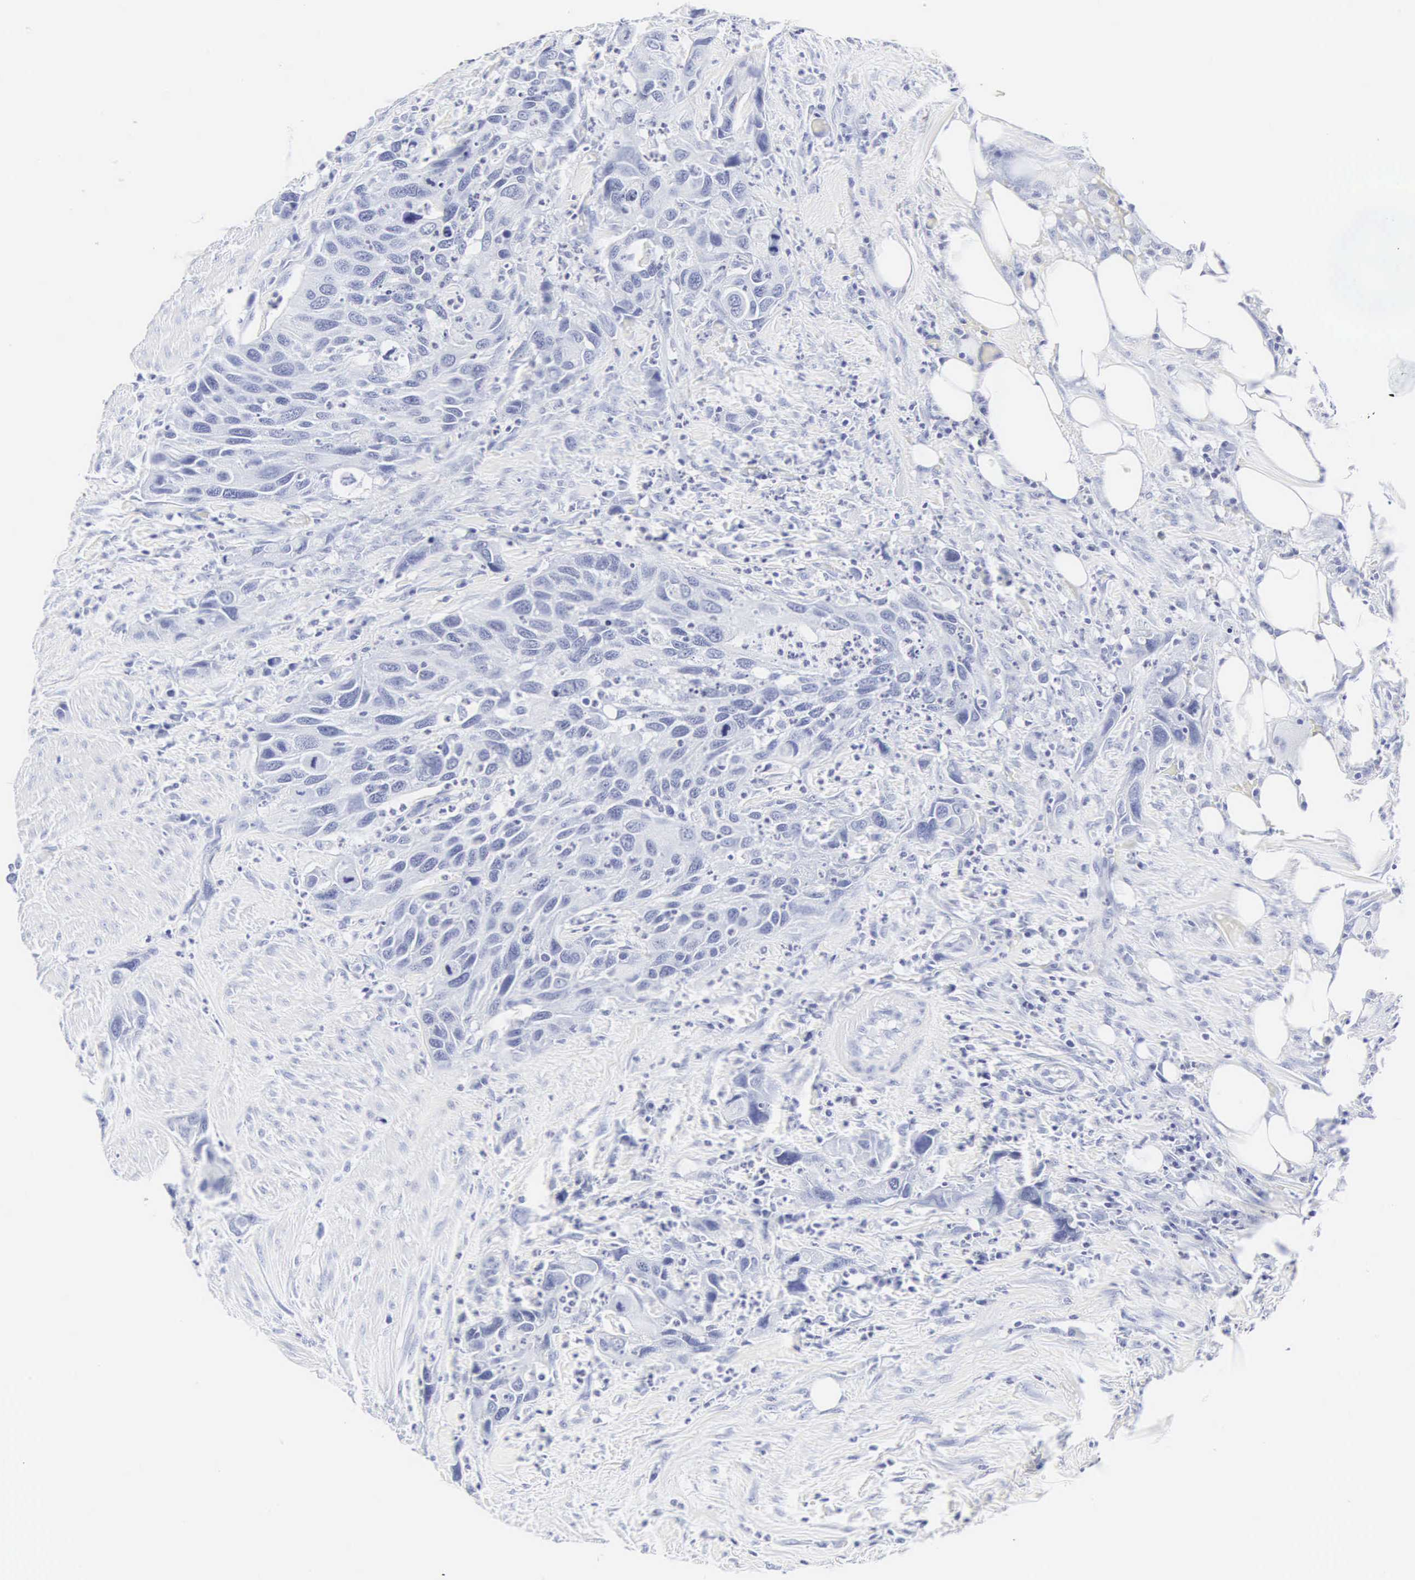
{"staining": {"intensity": "negative", "quantity": "none", "location": "none"}, "tissue": "urothelial cancer", "cell_type": "Tumor cells", "image_type": "cancer", "snomed": [{"axis": "morphology", "description": "Urothelial carcinoma, High grade"}, {"axis": "topography", "description": "Urinary bladder"}], "caption": "A high-resolution histopathology image shows immunohistochemistry staining of high-grade urothelial carcinoma, which shows no significant staining in tumor cells. Nuclei are stained in blue.", "gene": "INS", "patient": {"sex": "male", "age": 66}}